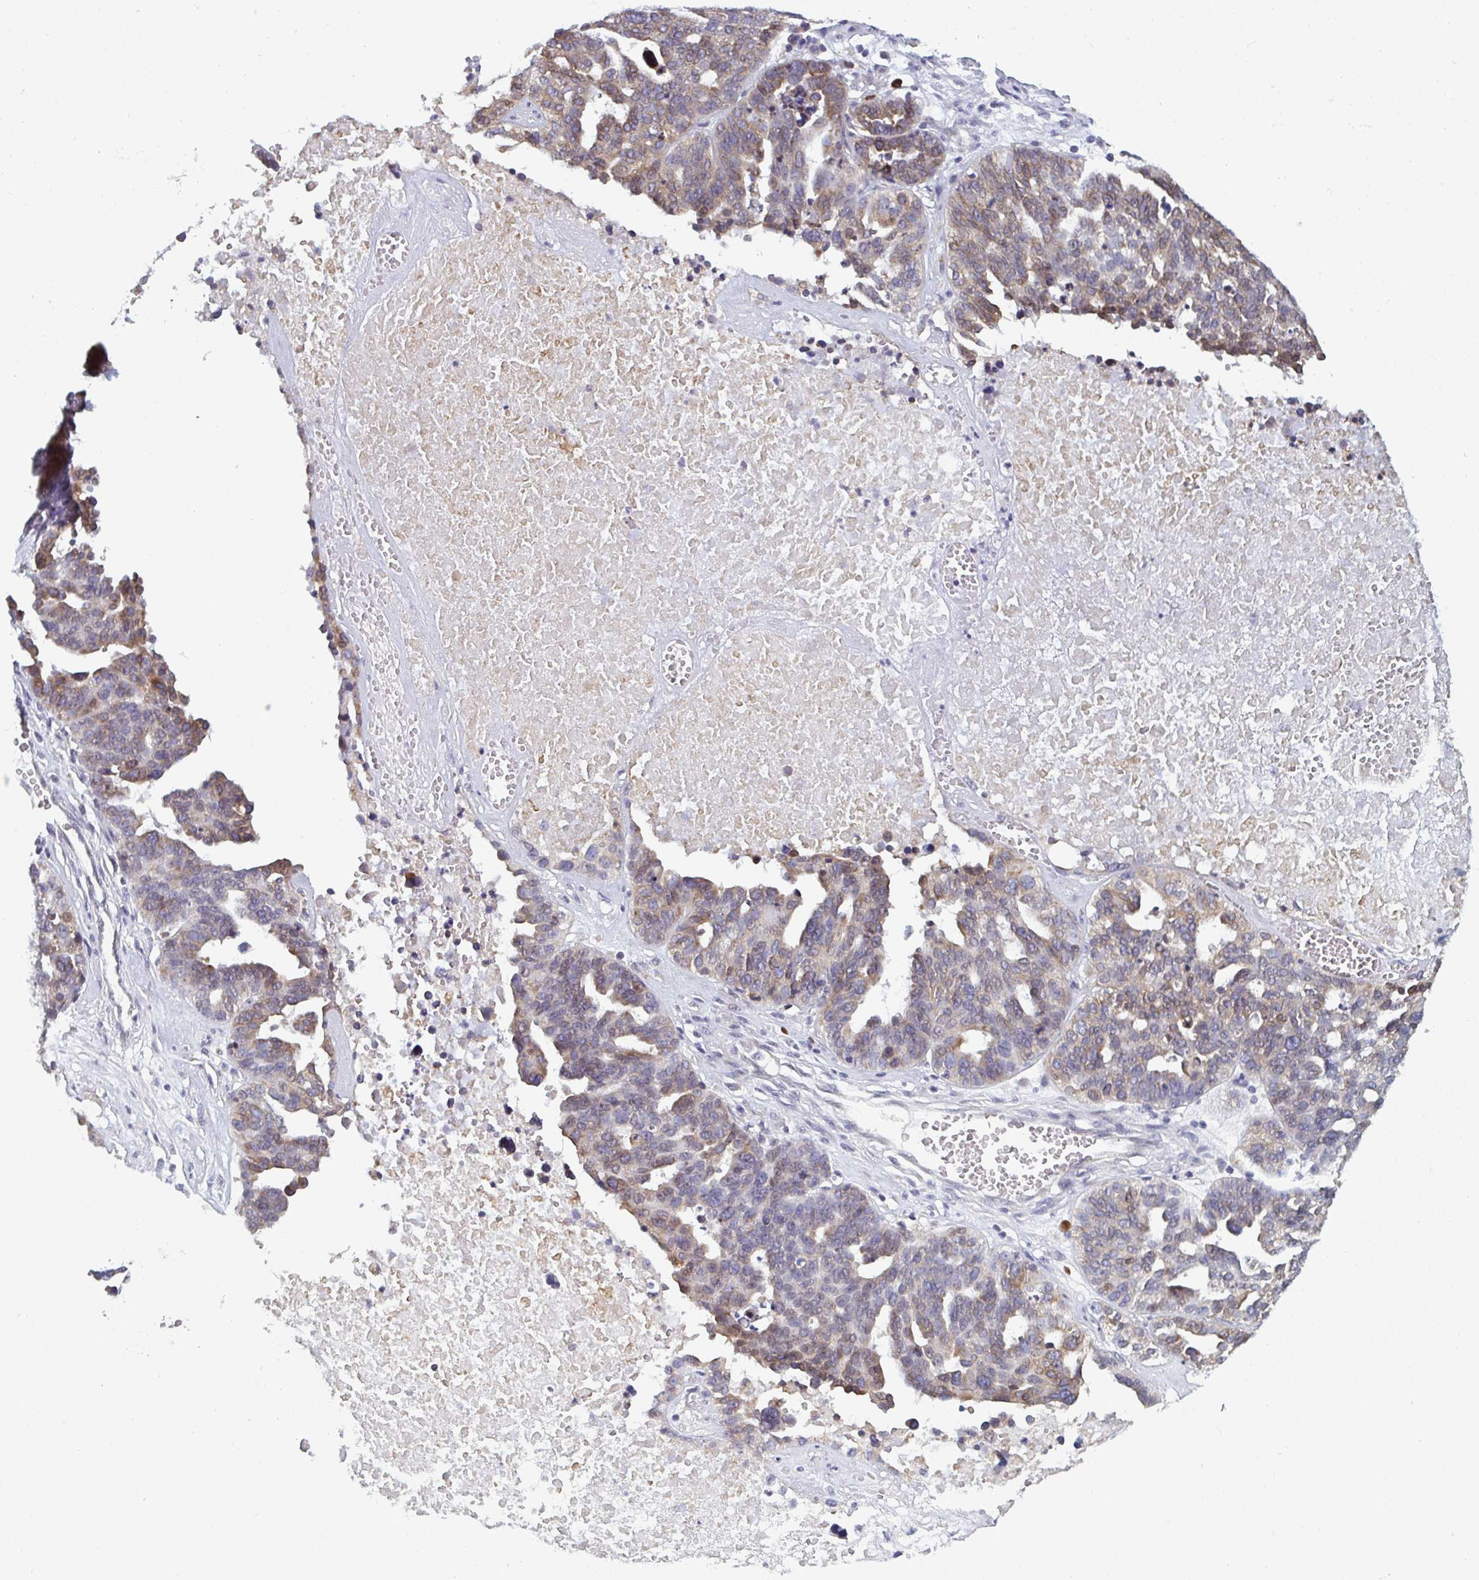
{"staining": {"intensity": "moderate", "quantity": ">75%", "location": "cytoplasmic/membranous"}, "tissue": "ovarian cancer", "cell_type": "Tumor cells", "image_type": "cancer", "snomed": [{"axis": "morphology", "description": "Cystadenocarcinoma, serous, NOS"}, {"axis": "topography", "description": "Ovary"}], "caption": "DAB (3,3'-diaminobenzidine) immunohistochemical staining of human ovarian cancer displays moderate cytoplasmic/membranous protein staining in approximately >75% of tumor cells. (Stains: DAB (3,3'-diaminobenzidine) in brown, nuclei in blue, Microscopy: brightfield microscopy at high magnification).", "gene": "LYSMD4", "patient": {"sex": "female", "age": 59}}